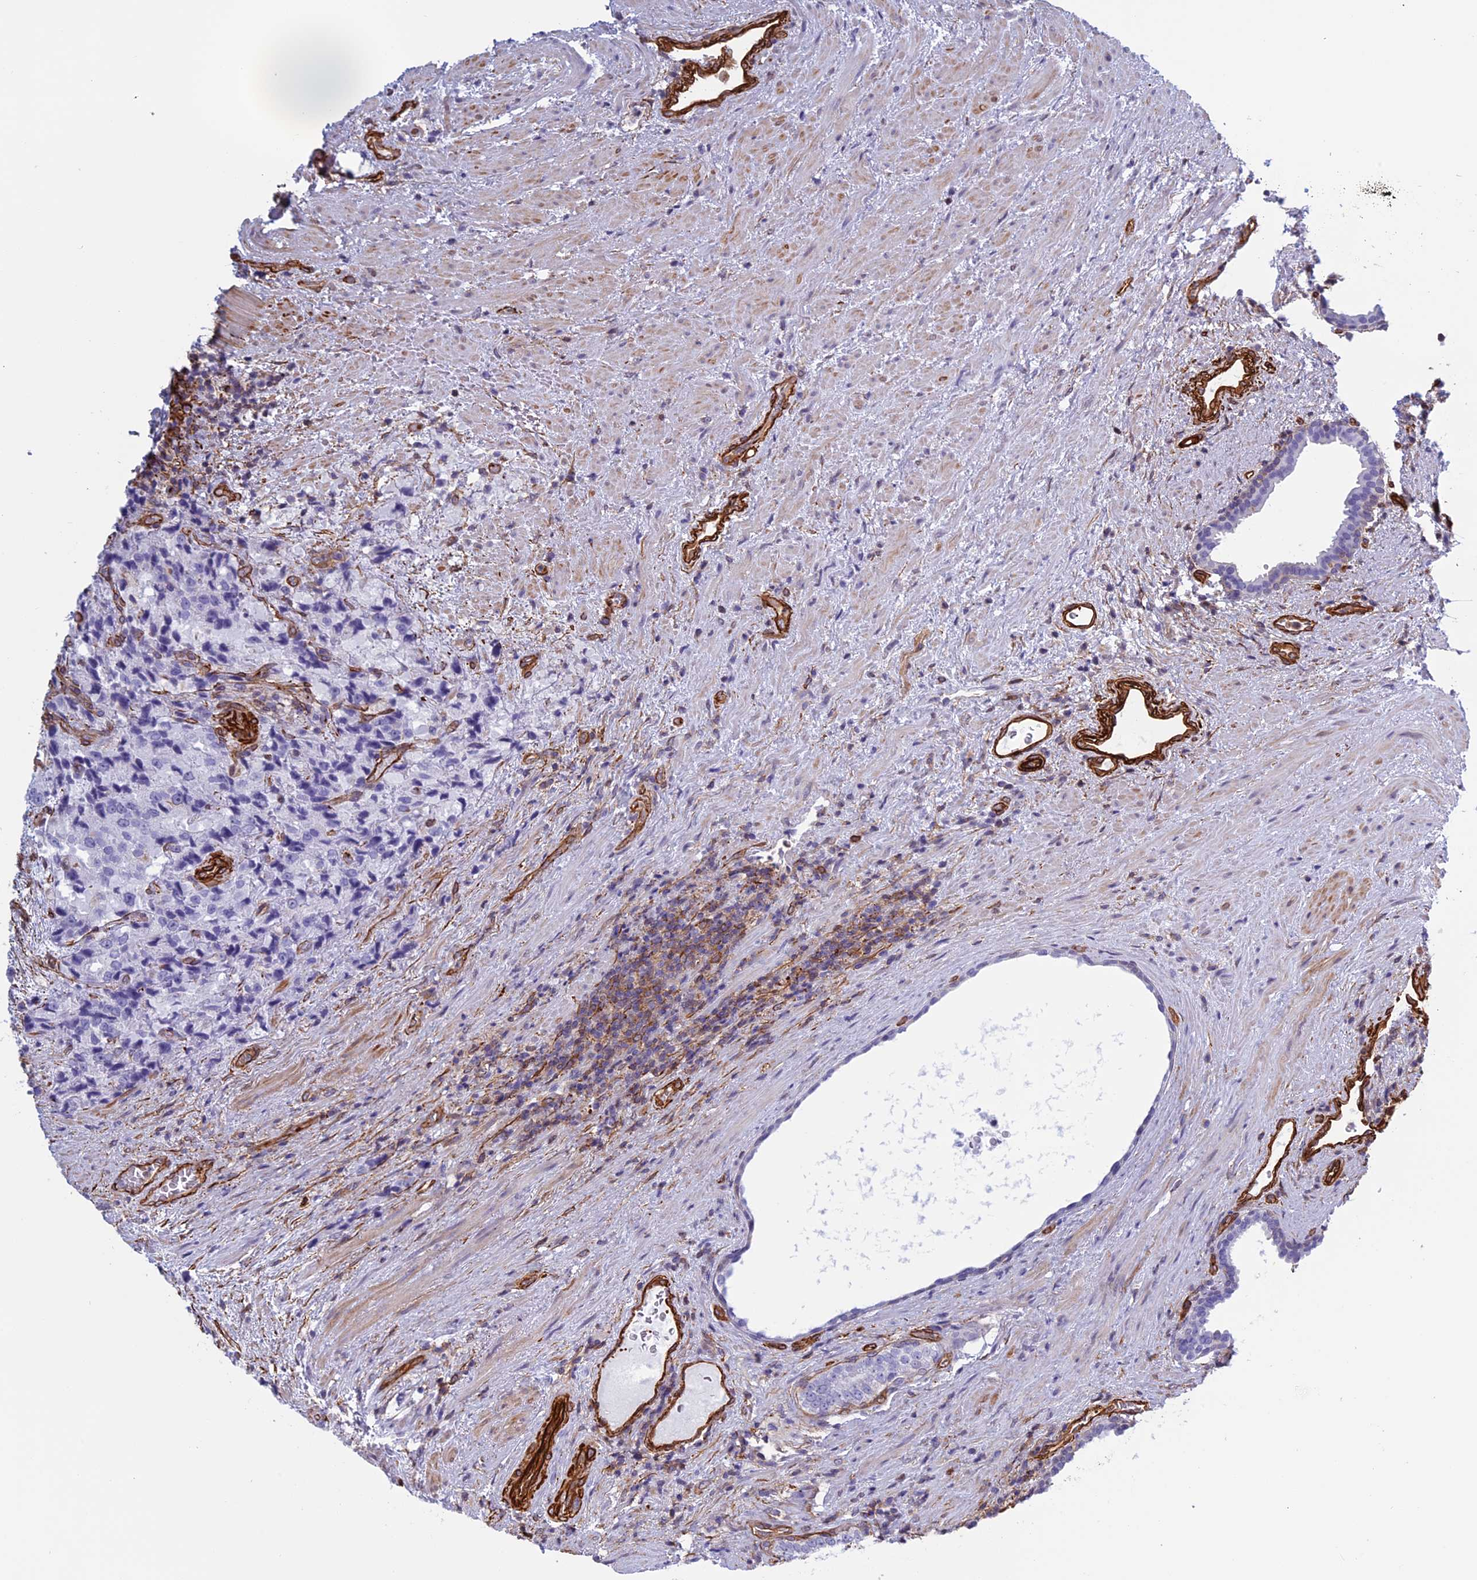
{"staining": {"intensity": "negative", "quantity": "none", "location": "none"}, "tissue": "prostate cancer", "cell_type": "Tumor cells", "image_type": "cancer", "snomed": [{"axis": "morphology", "description": "Adenocarcinoma, High grade"}, {"axis": "topography", "description": "Prostate"}], "caption": "Immunohistochemical staining of human prostate cancer (high-grade adenocarcinoma) displays no significant expression in tumor cells.", "gene": "ANGPTL2", "patient": {"sex": "male", "age": 70}}